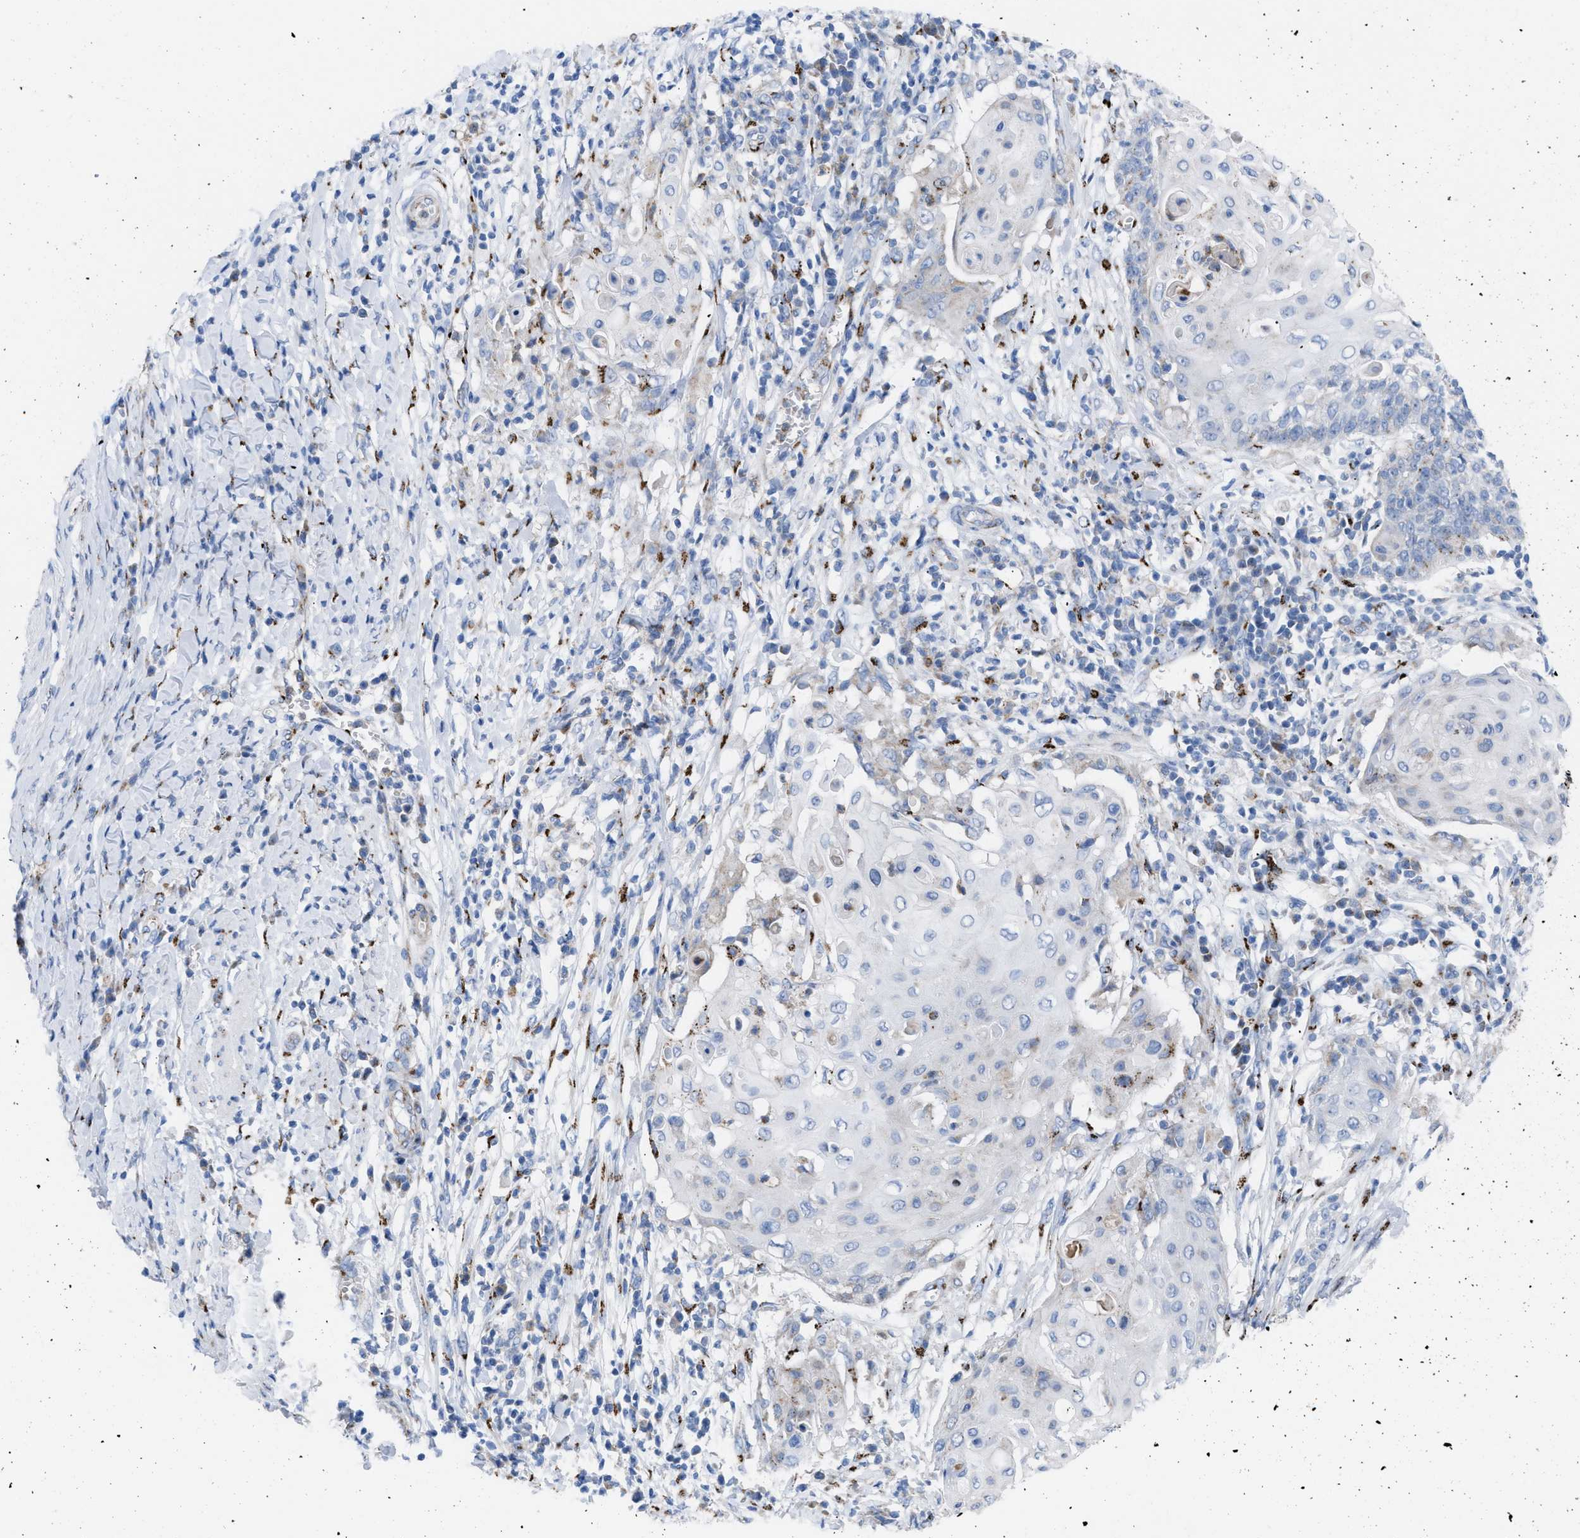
{"staining": {"intensity": "negative", "quantity": "none", "location": "none"}, "tissue": "cervical cancer", "cell_type": "Tumor cells", "image_type": "cancer", "snomed": [{"axis": "morphology", "description": "Squamous cell carcinoma, NOS"}, {"axis": "topography", "description": "Cervix"}], "caption": "Tumor cells are negative for protein expression in human cervical cancer. (Stains: DAB (3,3'-diaminobenzidine) immunohistochemistry with hematoxylin counter stain, Microscopy: brightfield microscopy at high magnification).", "gene": "TMEM17", "patient": {"sex": "female", "age": 39}}